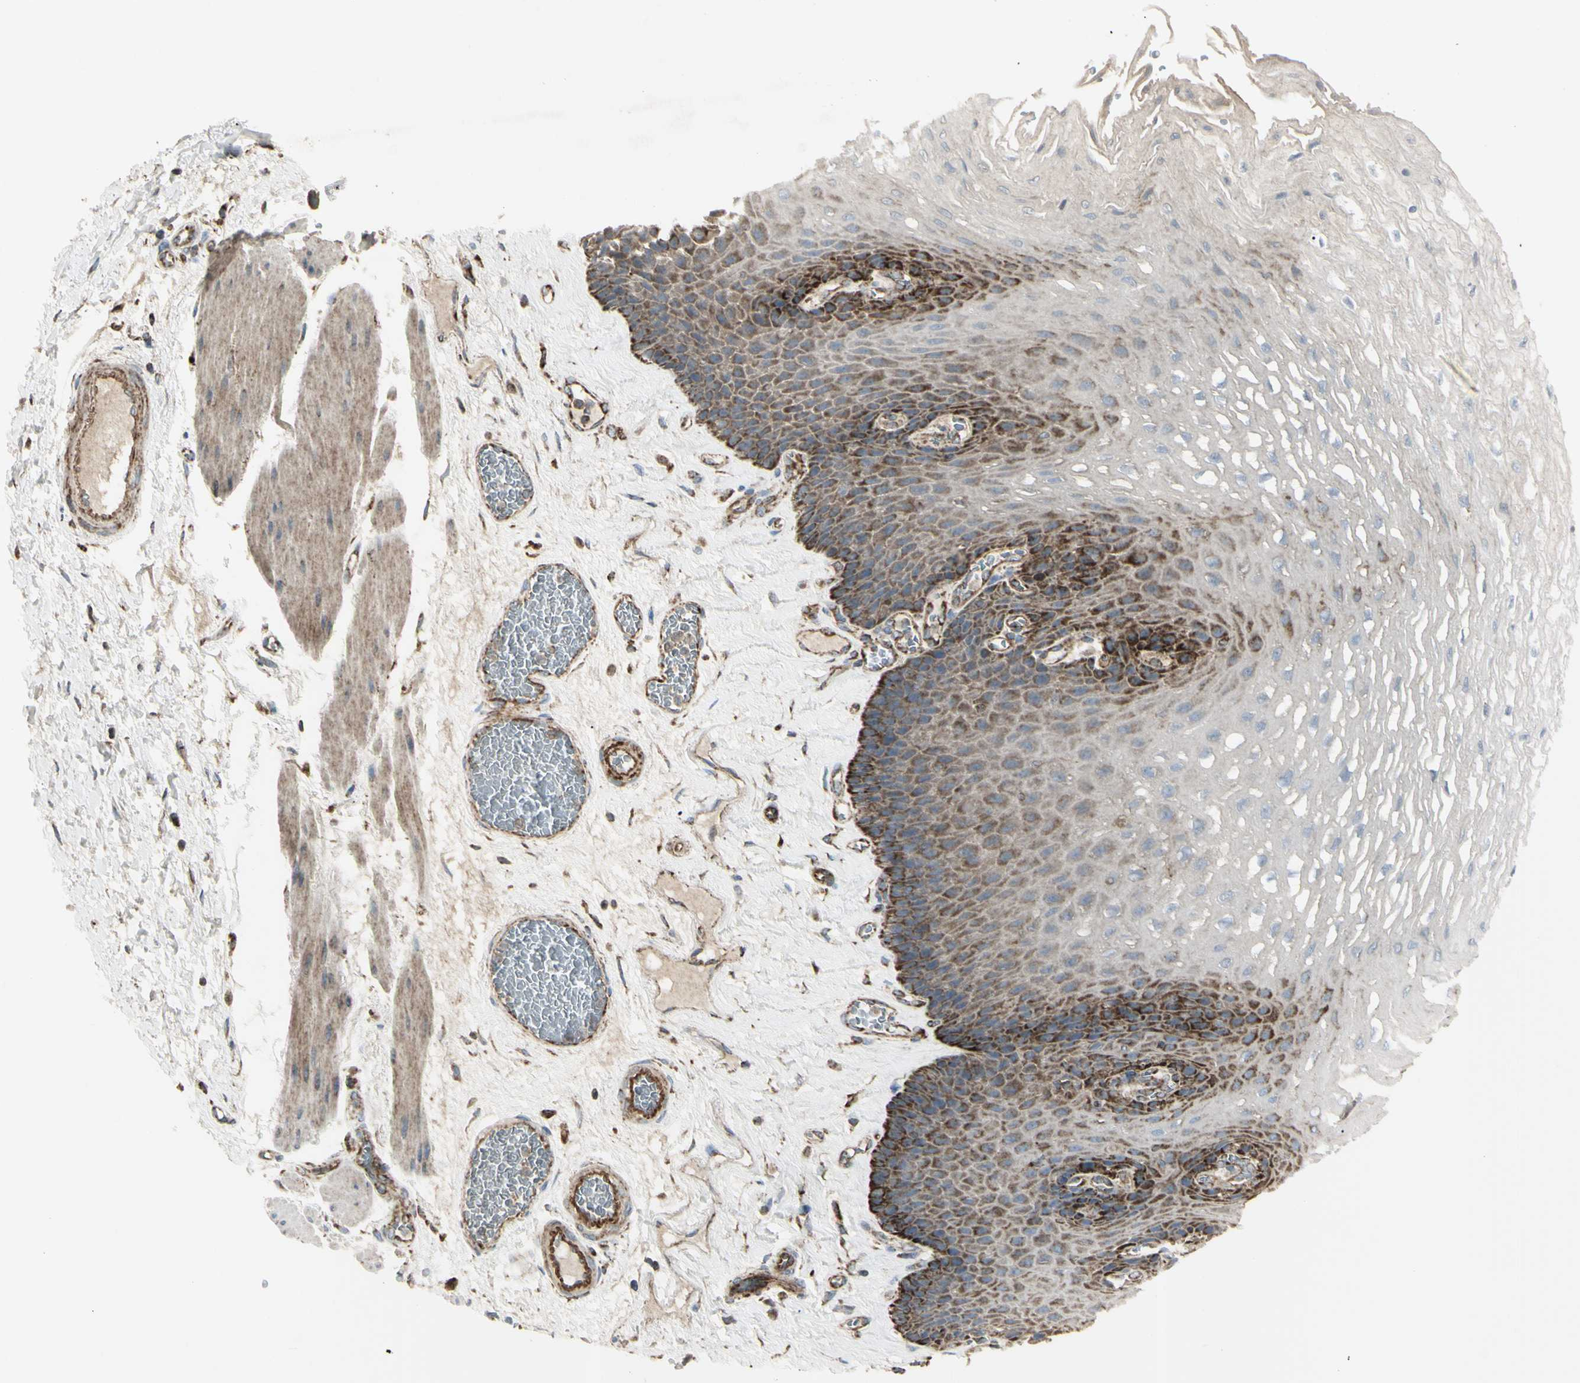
{"staining": {"intensity": "strong", "quantity": "25%-75%", "location": "cytoplasmic/membranous"}, "tissue": "esophagus", "cell_type": "Squamous epithelial cells", "image_type": "normal", "snomed": [{"axis": "morphology", "description": "Normal tissue, NOS"}, {"axis": "topography", "description": "Esophagus"}], "caption": "This histopathology image demonstrates unremarkable esophagus stained with IHC to label a protein in brown. The cytoplasmic/membranous of squamous epithelial cells show strong positivity for the protein. Nuclei are counter-stained blue.", "gene": "CYB5R1", "patient": {"sex": "female", "age": 72}}